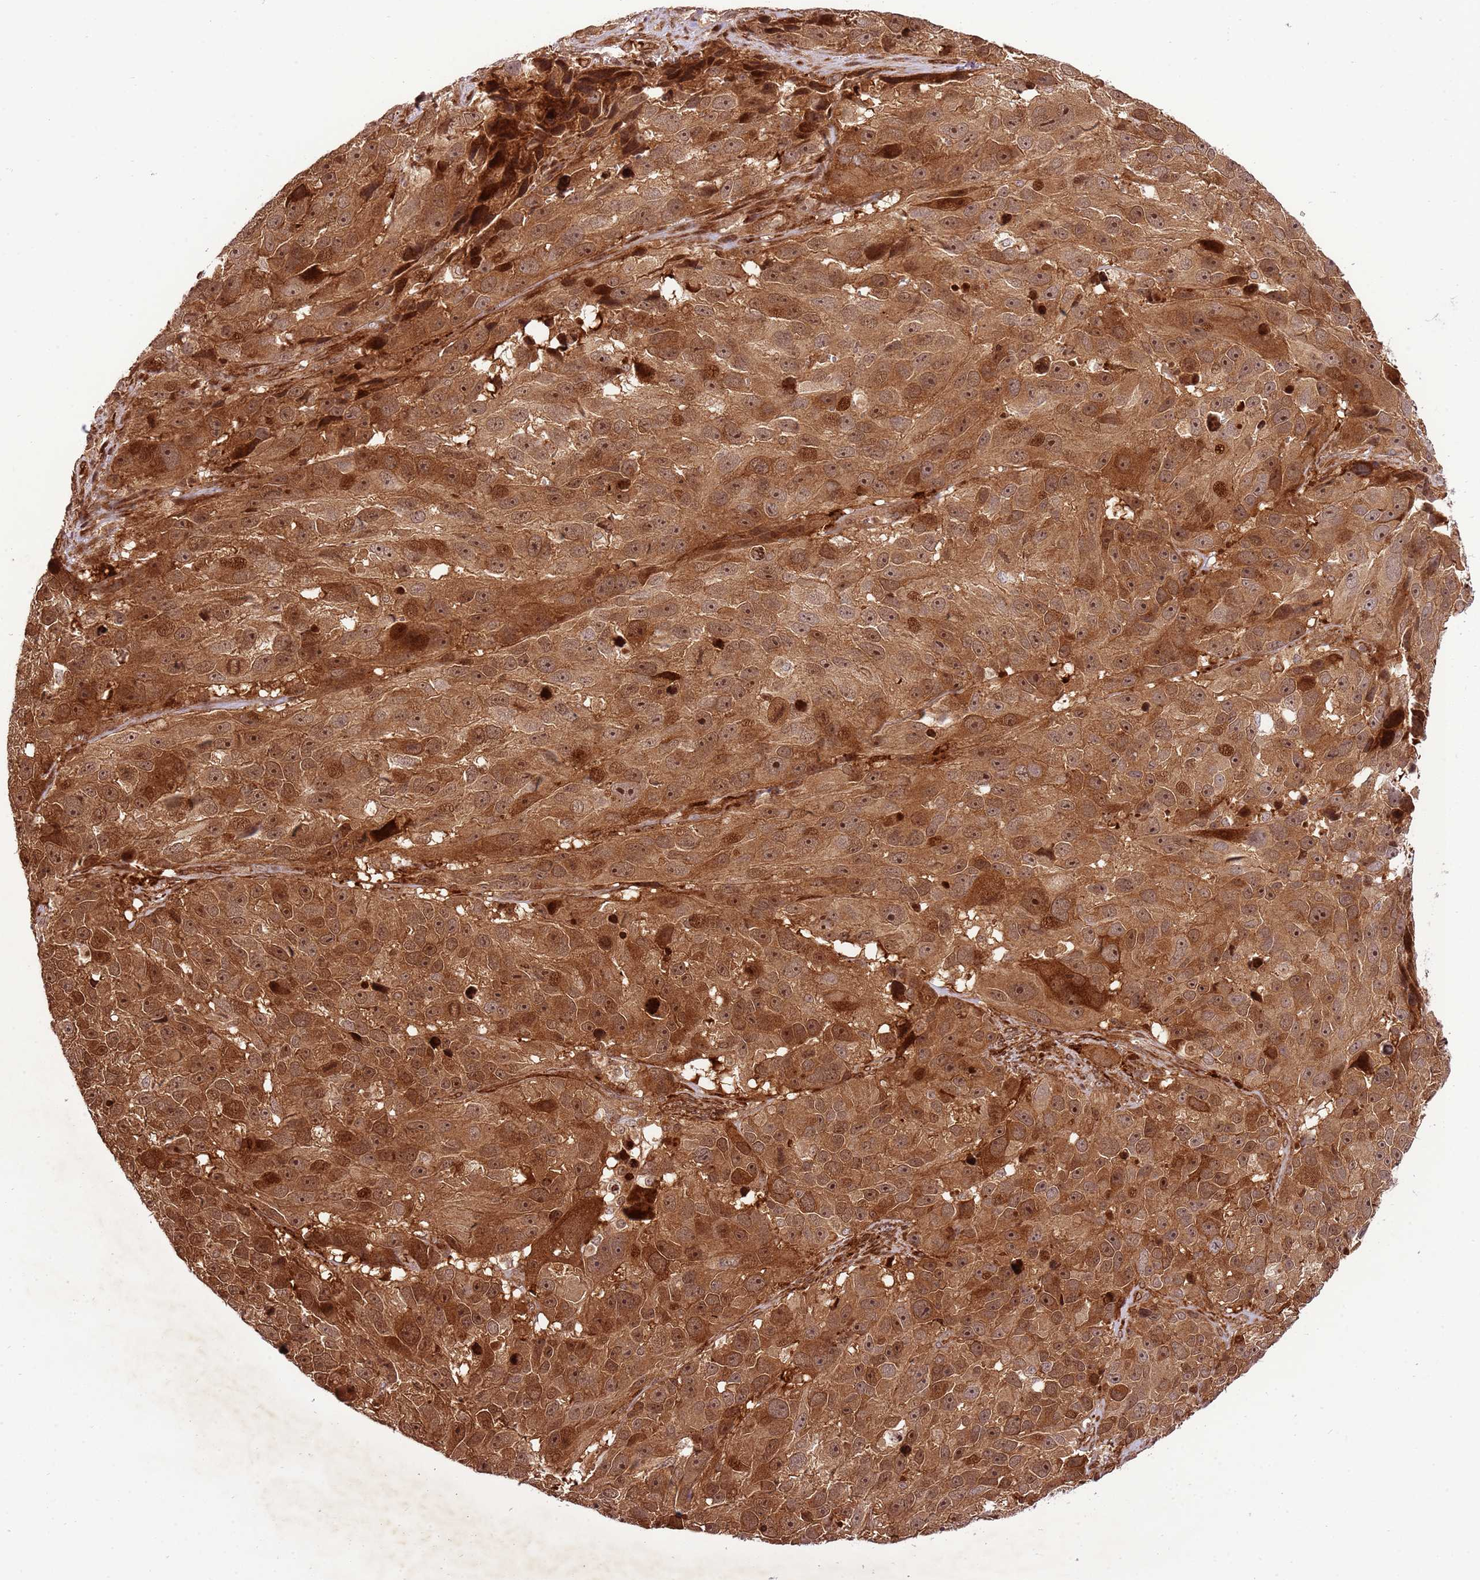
{"staining": {"intensity": "moderate", "quantity": ">75%", "location": "cytoplasmic/membranous,nuclear"}, "tissue": "melanoma", "cell_type": "Tumor cells", "image_type": "cancer", "snomed": [{"axis": "morphology", "description": "Malignant melanoma, NOS"}, {"axis": "topography", "description": "Skin"}], "caption": "Moderate cytoplasmic/membranous and nuclear protein staining is present in approximately >75% of tumor cells in melanoma. (DAB IHC with brightfield microscopy, high magnification).", "gene": "ZNF624", "patient": {"sex": "male", "age": 84}}